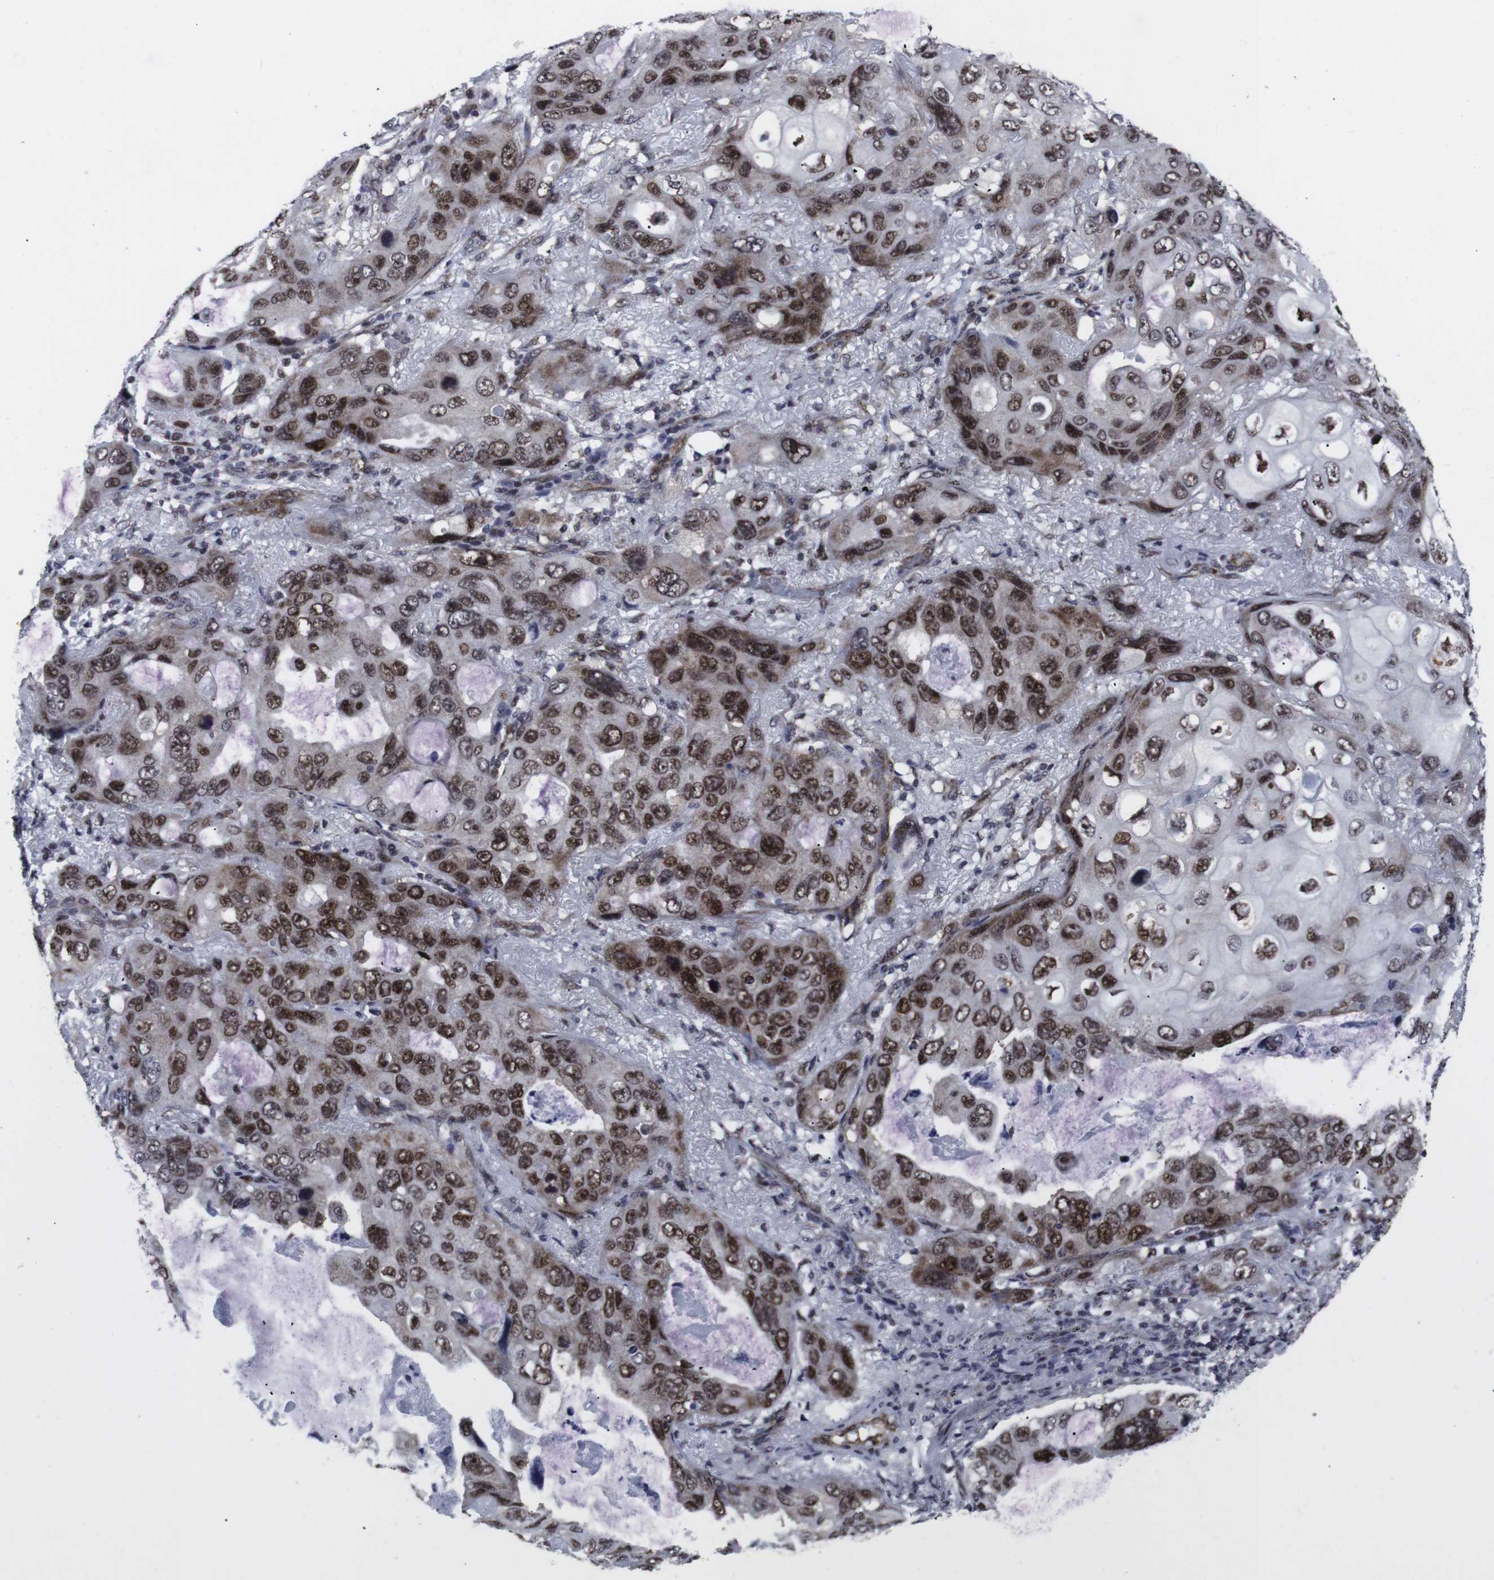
{"staining": {"intensity": "moderate", "quantity": ">75%", "location": "nuclear"}, "tissue": "lung cancer", "cell_type": "Tumor cells", "image_type": "cancer", "snomed": [{"axis": "morphology", "description": "Squamous cell carcinoma, NOS"}, {"axis": "topography", "description": "Lung"}], "caption": "Moderate nuclear staining is present in approximately >75% of tumor cells in lung cancer (squamous cell carcinoma).", "gene": "MLH1", "patient": {"sex": "female", "age": 73}}